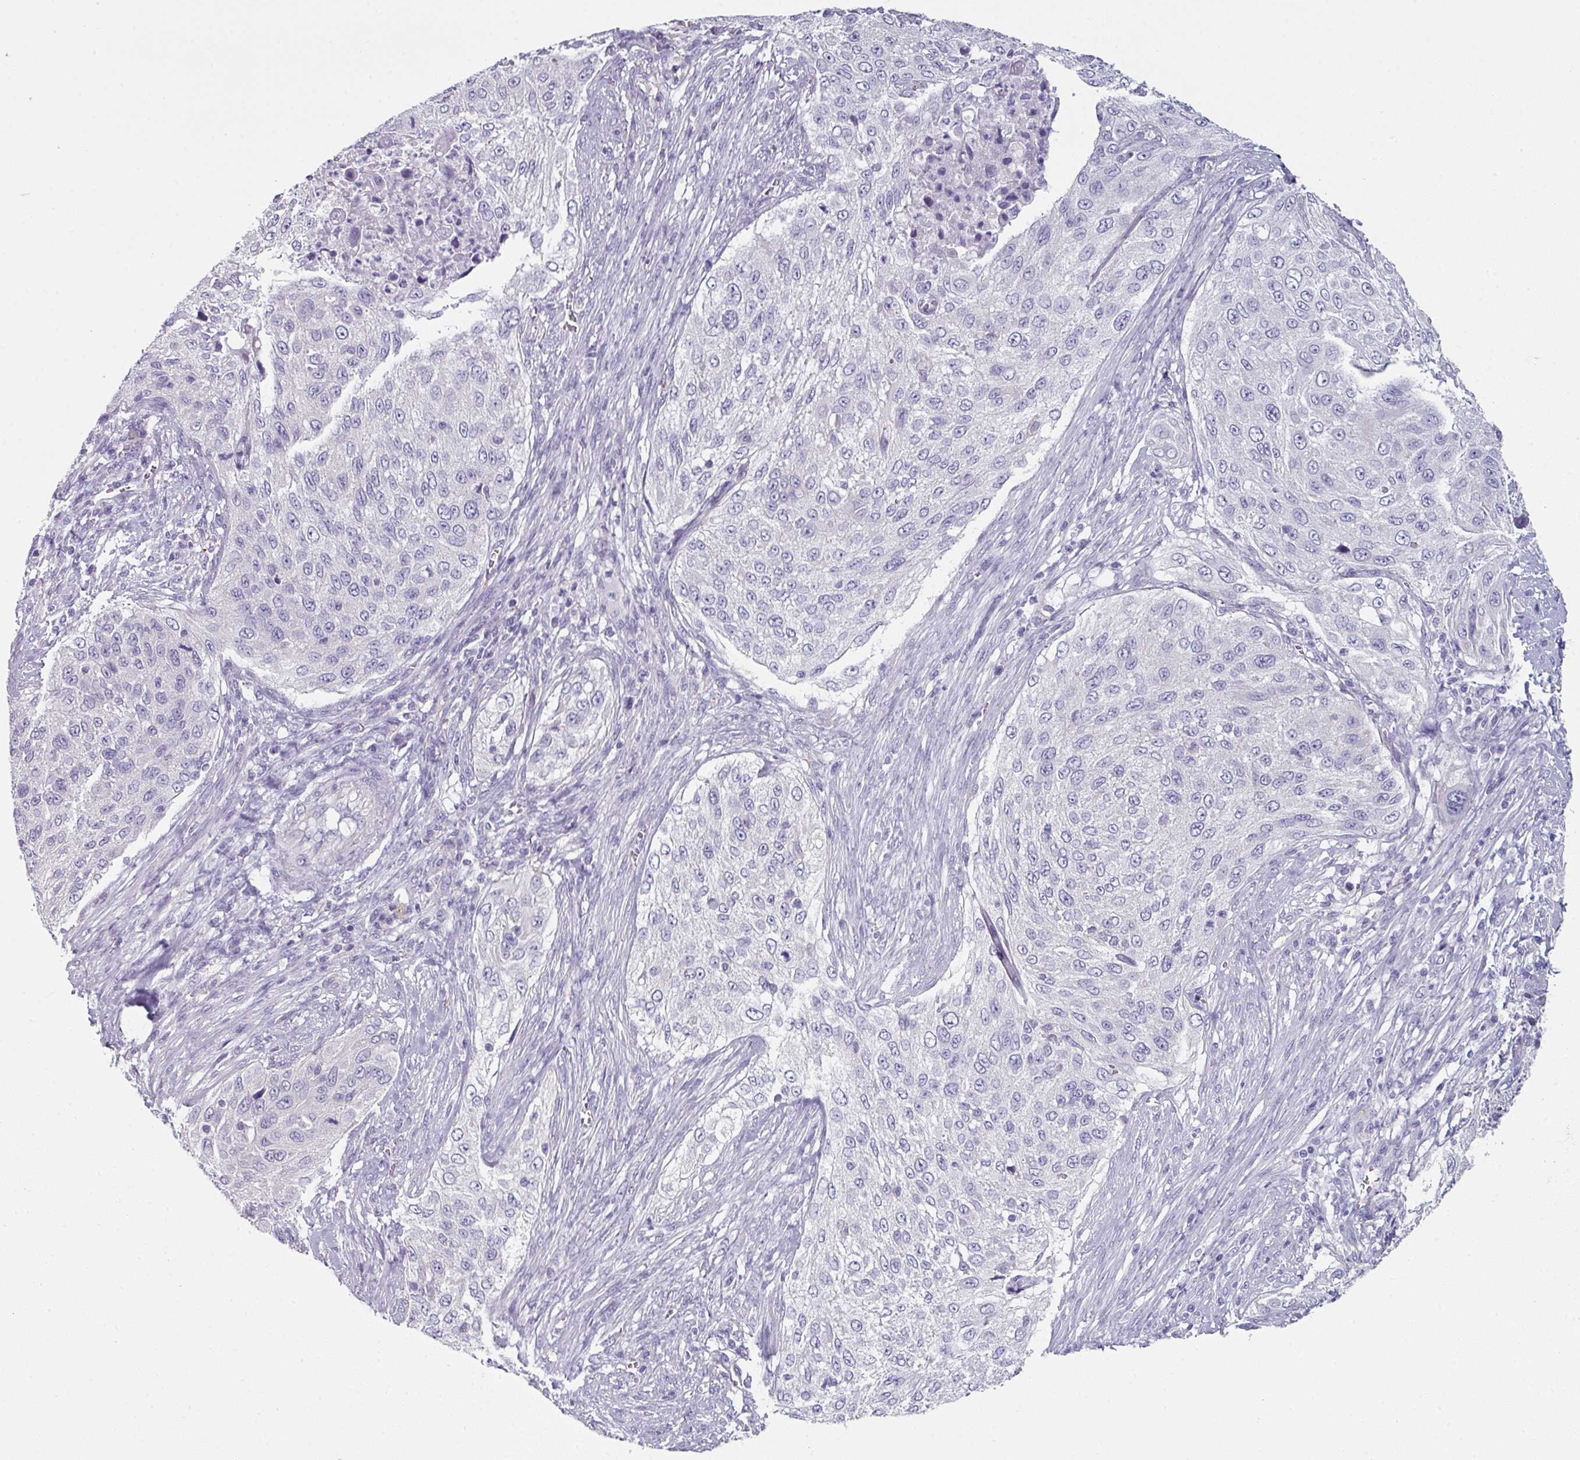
{"staining": {"intensity": "negative", "quantity": "none", "location": "none"}, "tissue": "cervical cancer", "cell_type": "Tumor cells", "image_type": "cancer", "snomed": [{"axis": "morphology", "description": "Squamous cell carcinoma, NOS"}, {"axis": "topography", "description": "Cervix"}], "caption": "DAB immunohistochemical staining of squamous cell carcinoma (cervical) shows no significant positivity in tumor cells.", "gene": "SLC17A7", "patient": {"sex": "female", "age": 42}}